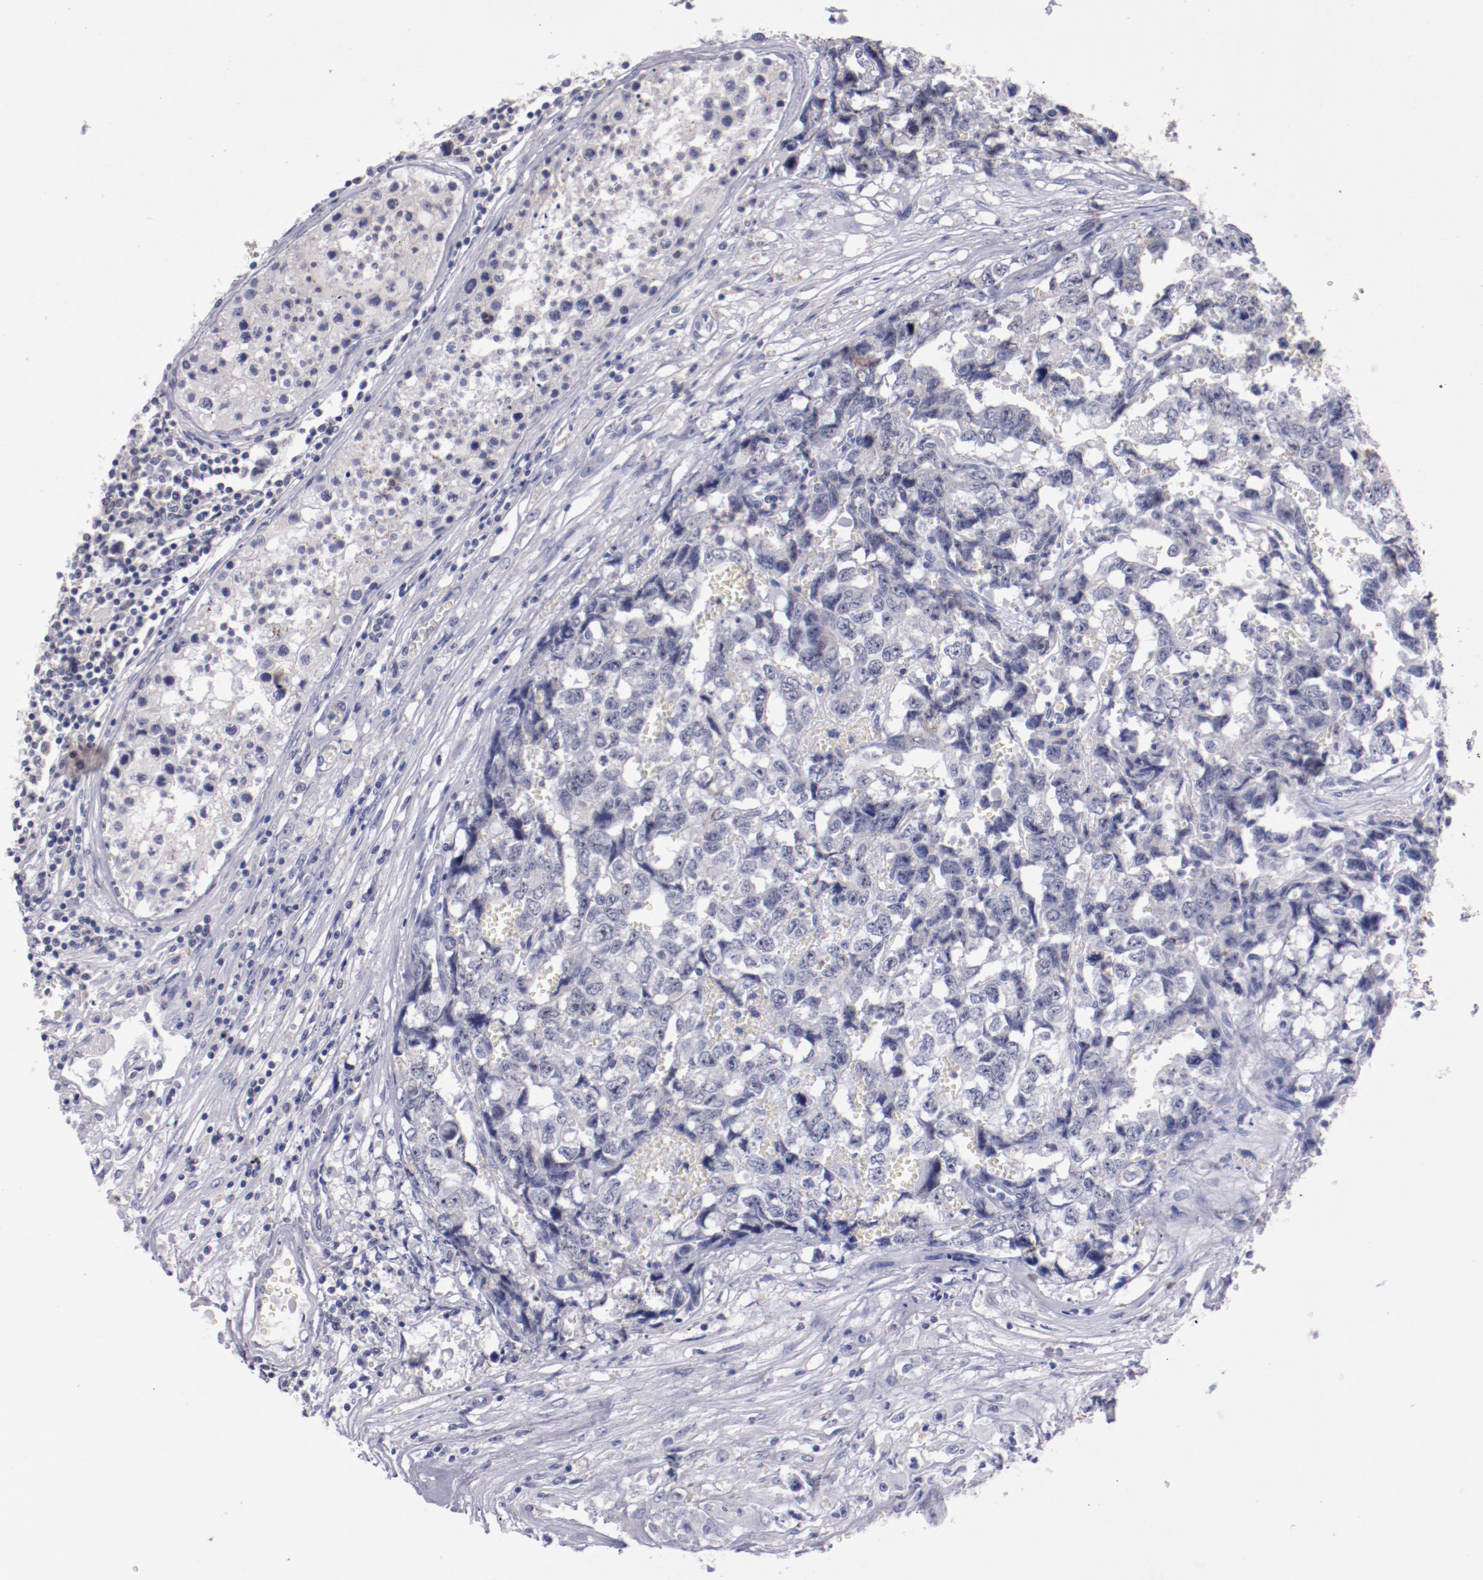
{"staining": {"intensity": "negative", "quantity": "none", "location": "none"}, "tissue": "testis cancer", "cell_type": "Tumor cells", "image_type": "cancer", "snomed": [{"axis": "morphology", "description": "Carcinoma, Embryonal, NOS"}, {"axis": "topography", "description": "Testis"}], "caption": "Tumor cells are negative for protein expression in human testis embryonal carcinoma.", "gene": "SYP", "patient": {"sex": "male", "age": 31}}